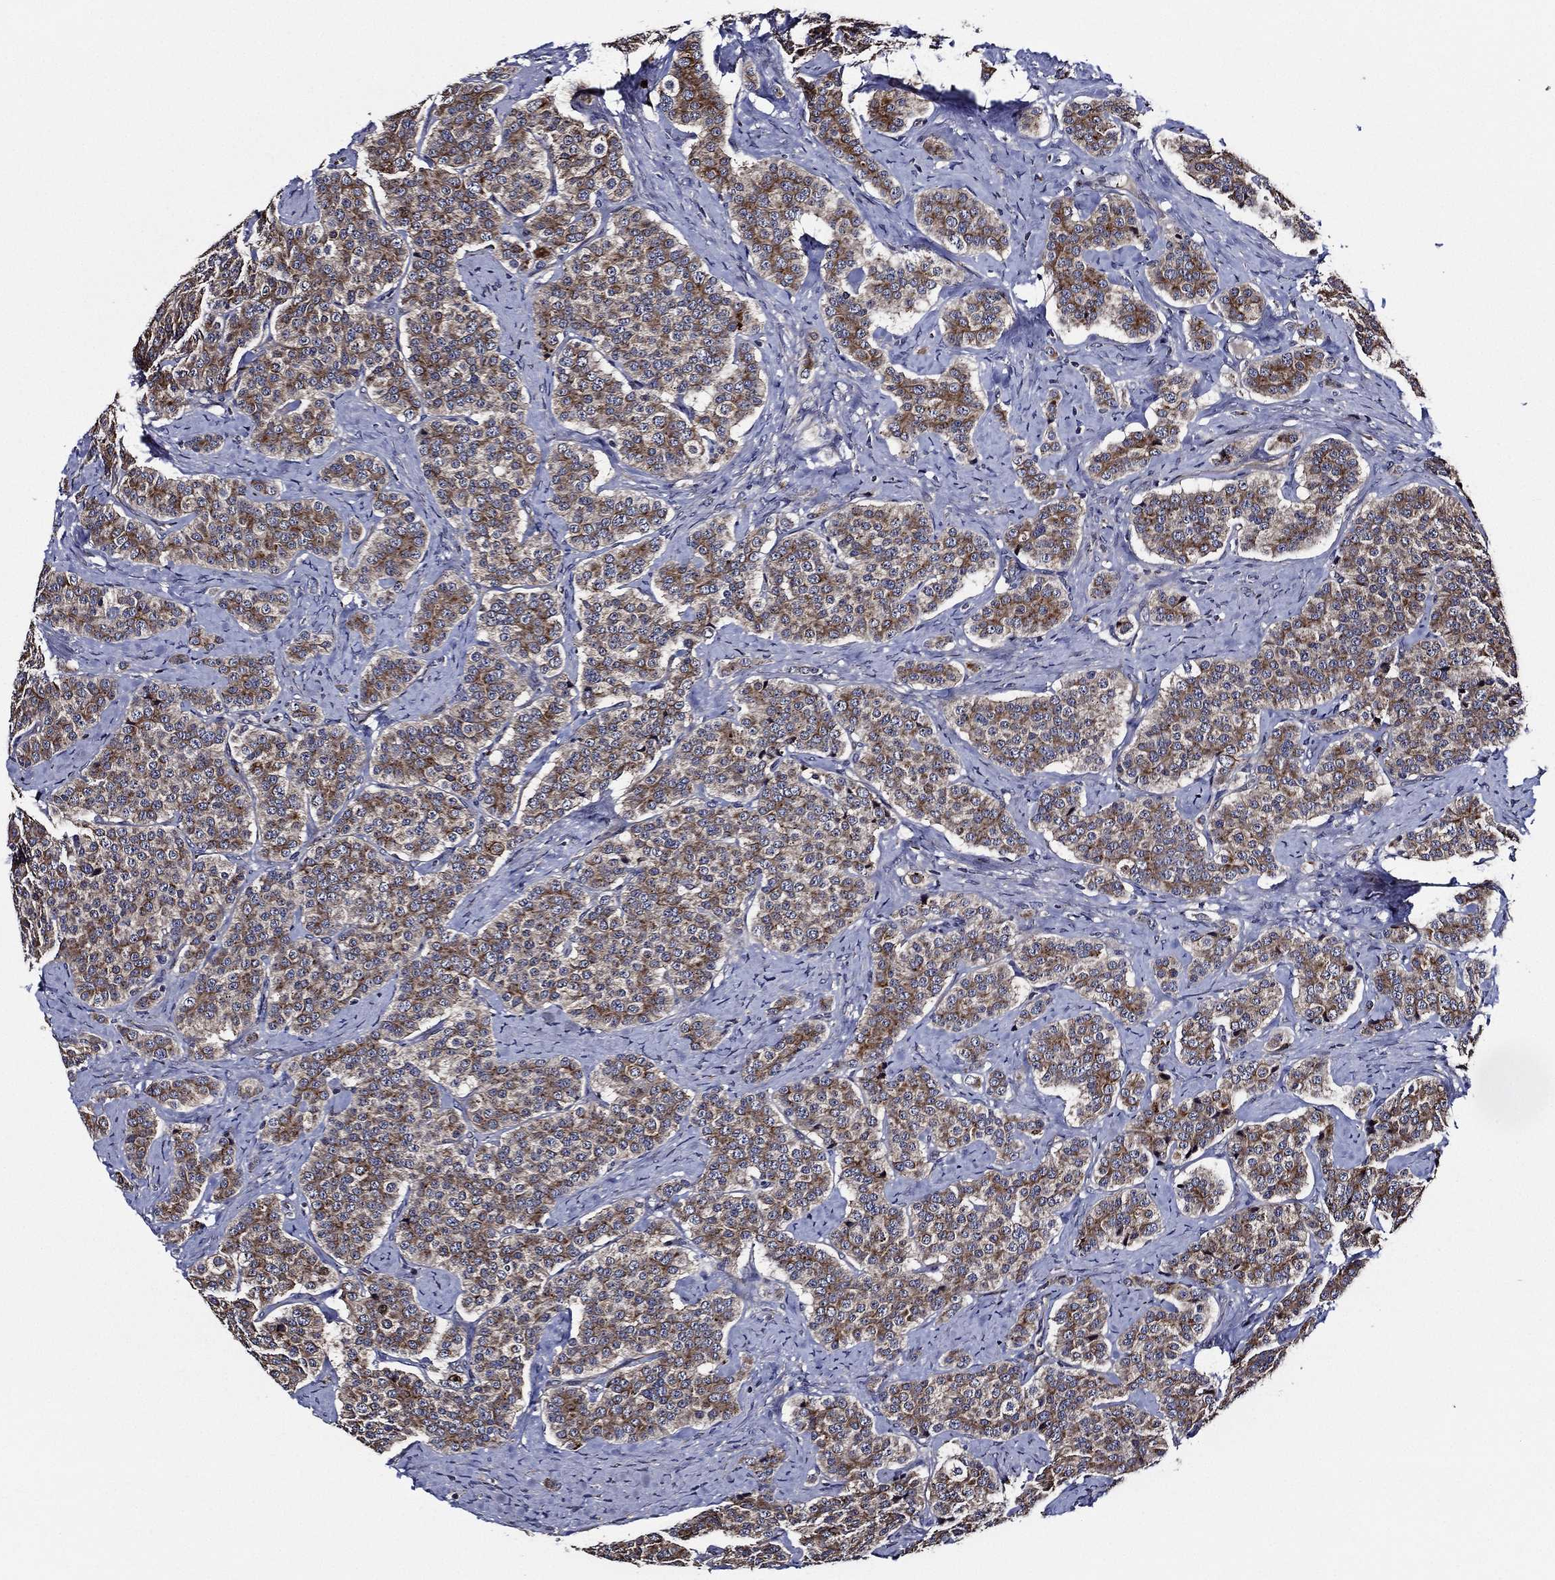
{"staining": {"intensity": "weak", "quantity": ">75%", "location": "cytoplasmic/membranous"}, "tissue": "carcinoid", "cell_type": "Tumor cells", "image_type": "cancer", "snomed": [{"axis": "morphology", "description": "Carcinoid, malignant, NOS"}, {"axis": "topography", "description": "Small intestine"}], "caption": "IHC of human carcinoid (malignant) displays low levels of weak cytoplasmic/membranous expression in approximately >75% of tumor cells.", "gene": "KIF20B", "patient": {"sex": "female", "age": 58}}